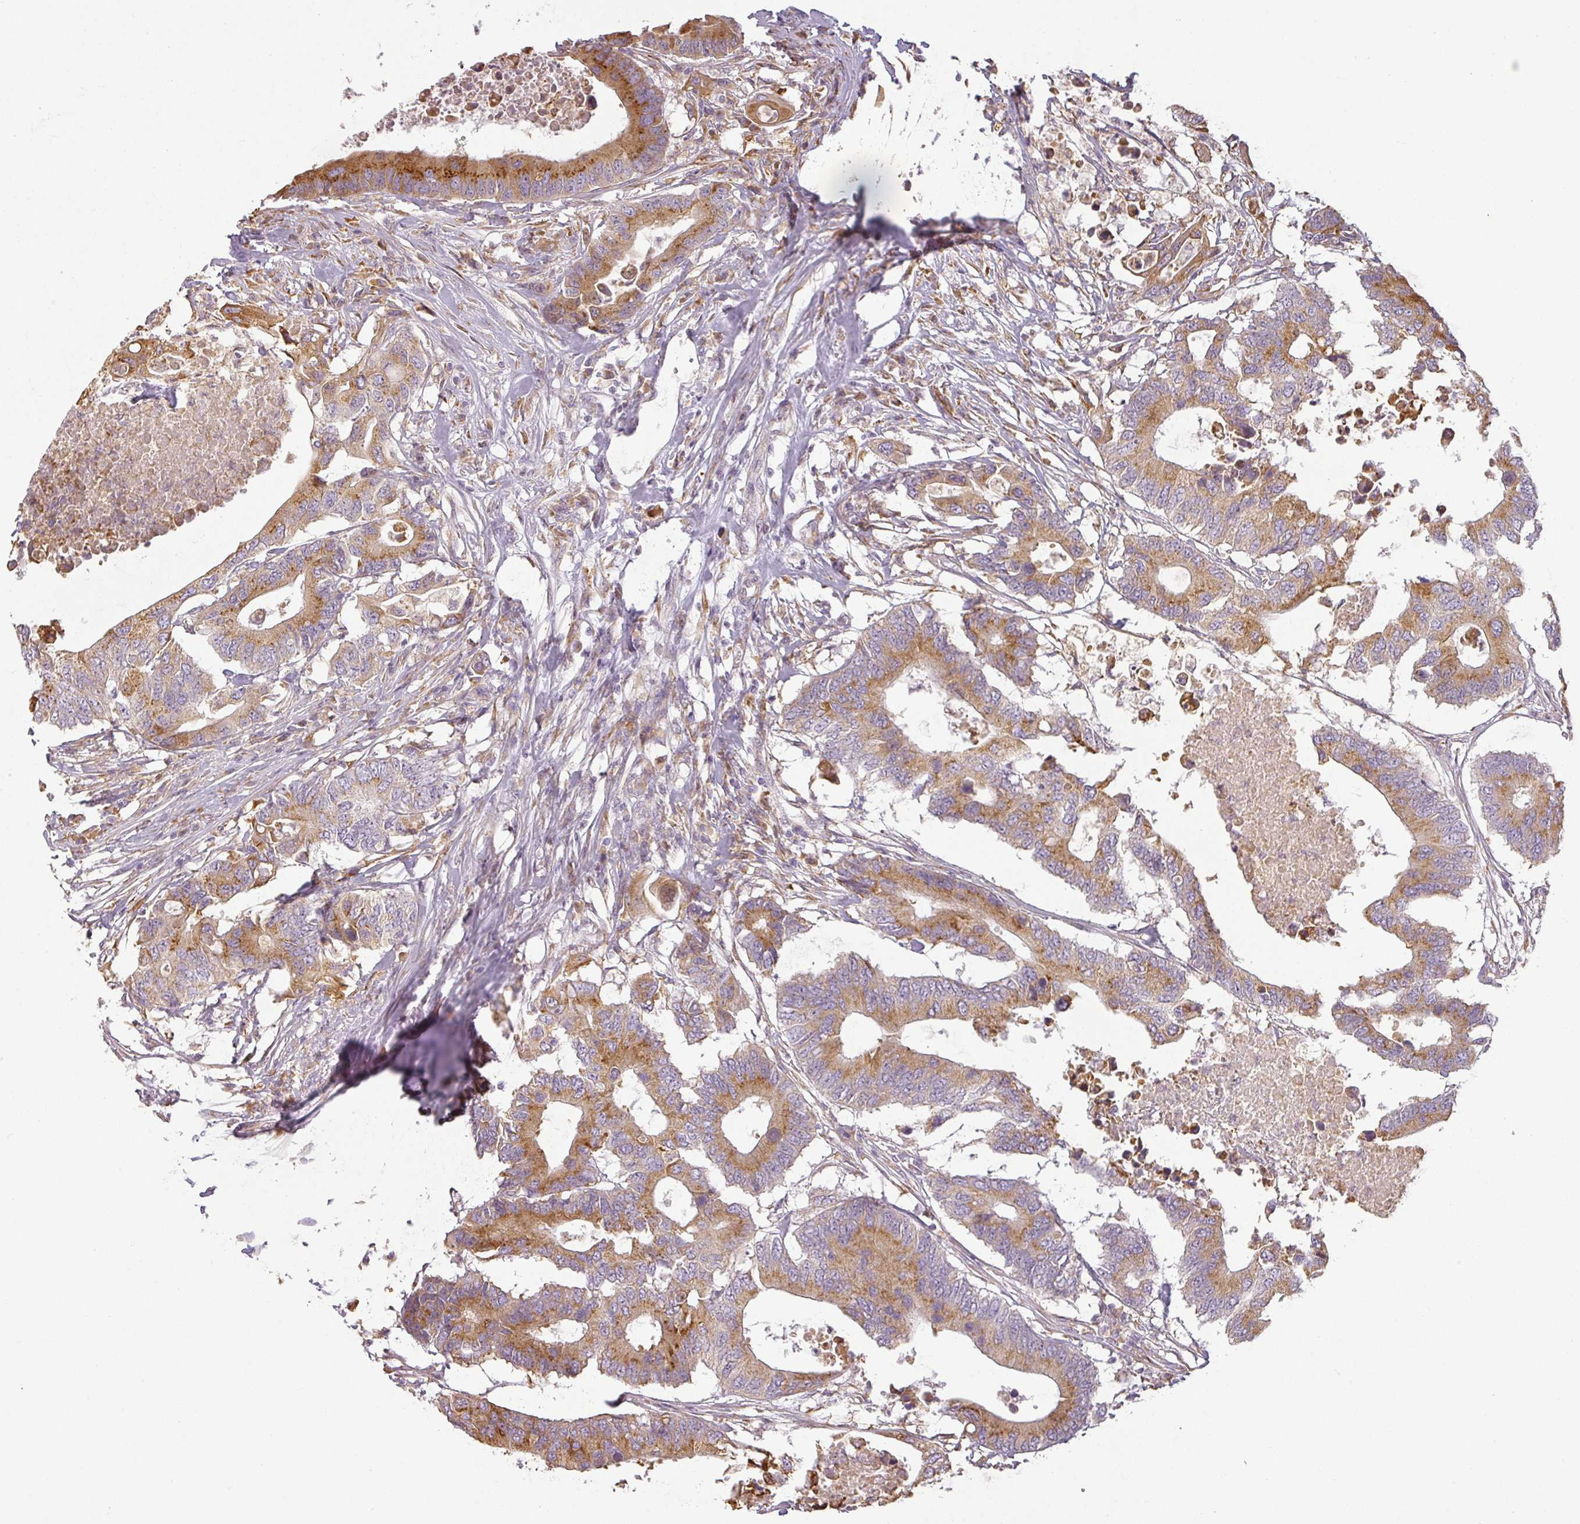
{"staining": {"intensity": "moderate", "quantity": ">75%", "location": "cytoplasmic/membranous"}, "tissue": "colorectal cancer", "cell_type": "Tumor cells", "image_type": "cancer", "snomed": [{"axis": "morphology", "description": "Adenocarcinoma, NOS"}, {"axis": "topography", "description": "Colon"}], "caption": "Immunohistochemical staining of human colorectal adenocarcinoma demonstrates moderate cytoplasmic/membranous protein positivity in approximately >75% of tumor cells.", "gene": "CCDC144A", "patient": {"sex": "male", "age": 71}}